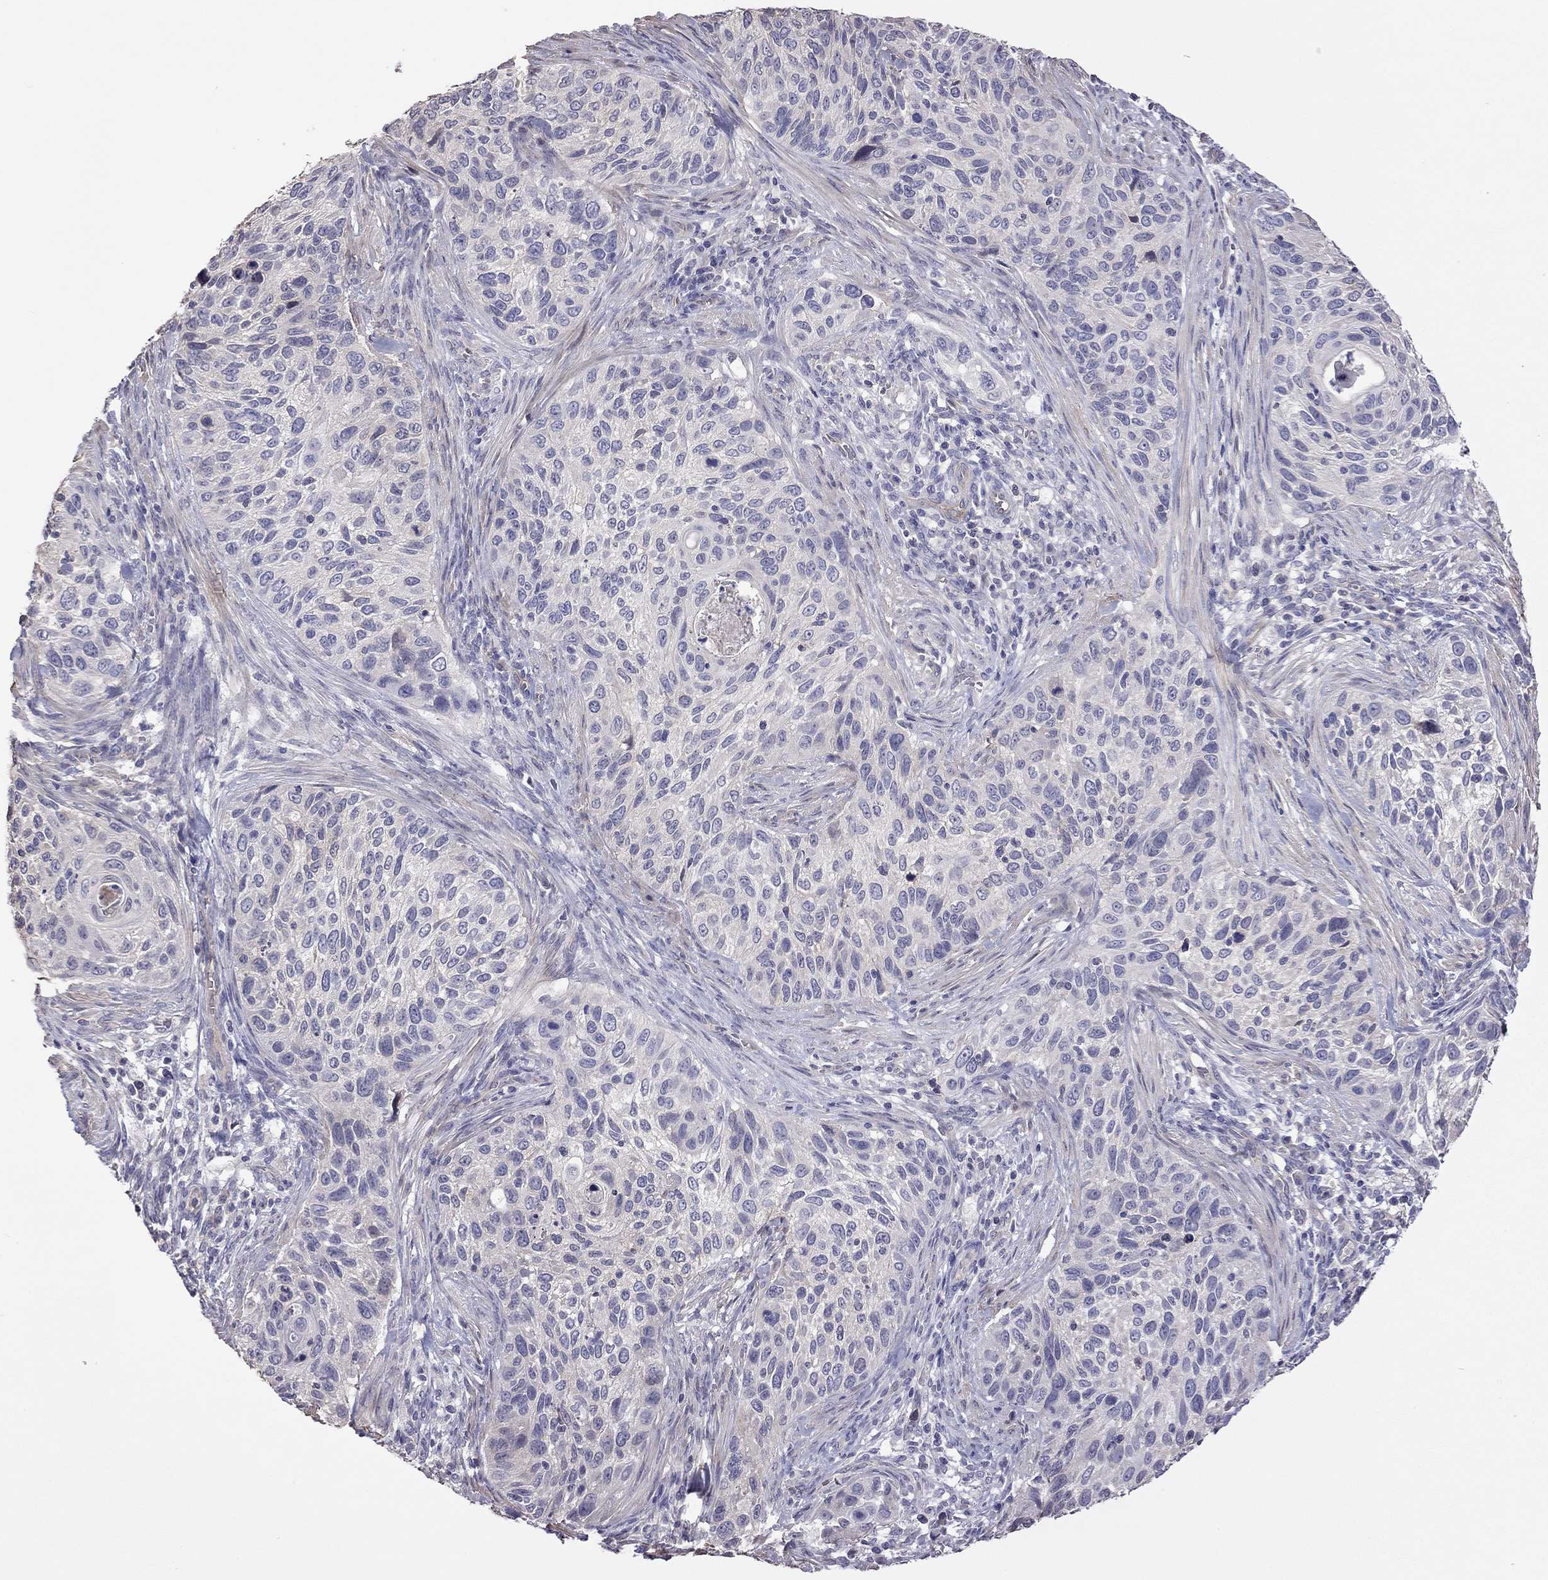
{"staining": {"intensity": "negative", "quantity": "none", "location": "none"}, "tissue": "cervical cancer", "cell_type": "Tumor cells", "image_type": "cancer", "snomed": [{"axis": "morphology", "description": "Squamous cell carcinoma, NOS"}, {"axis": "topography", "description": "Cervix"}], "caption": "Protein analysis of cervical cancer exhibits no significant expression in tumor cells.", "gene": "FEZ1", "patient": {"sex": "female", "age": 70}}